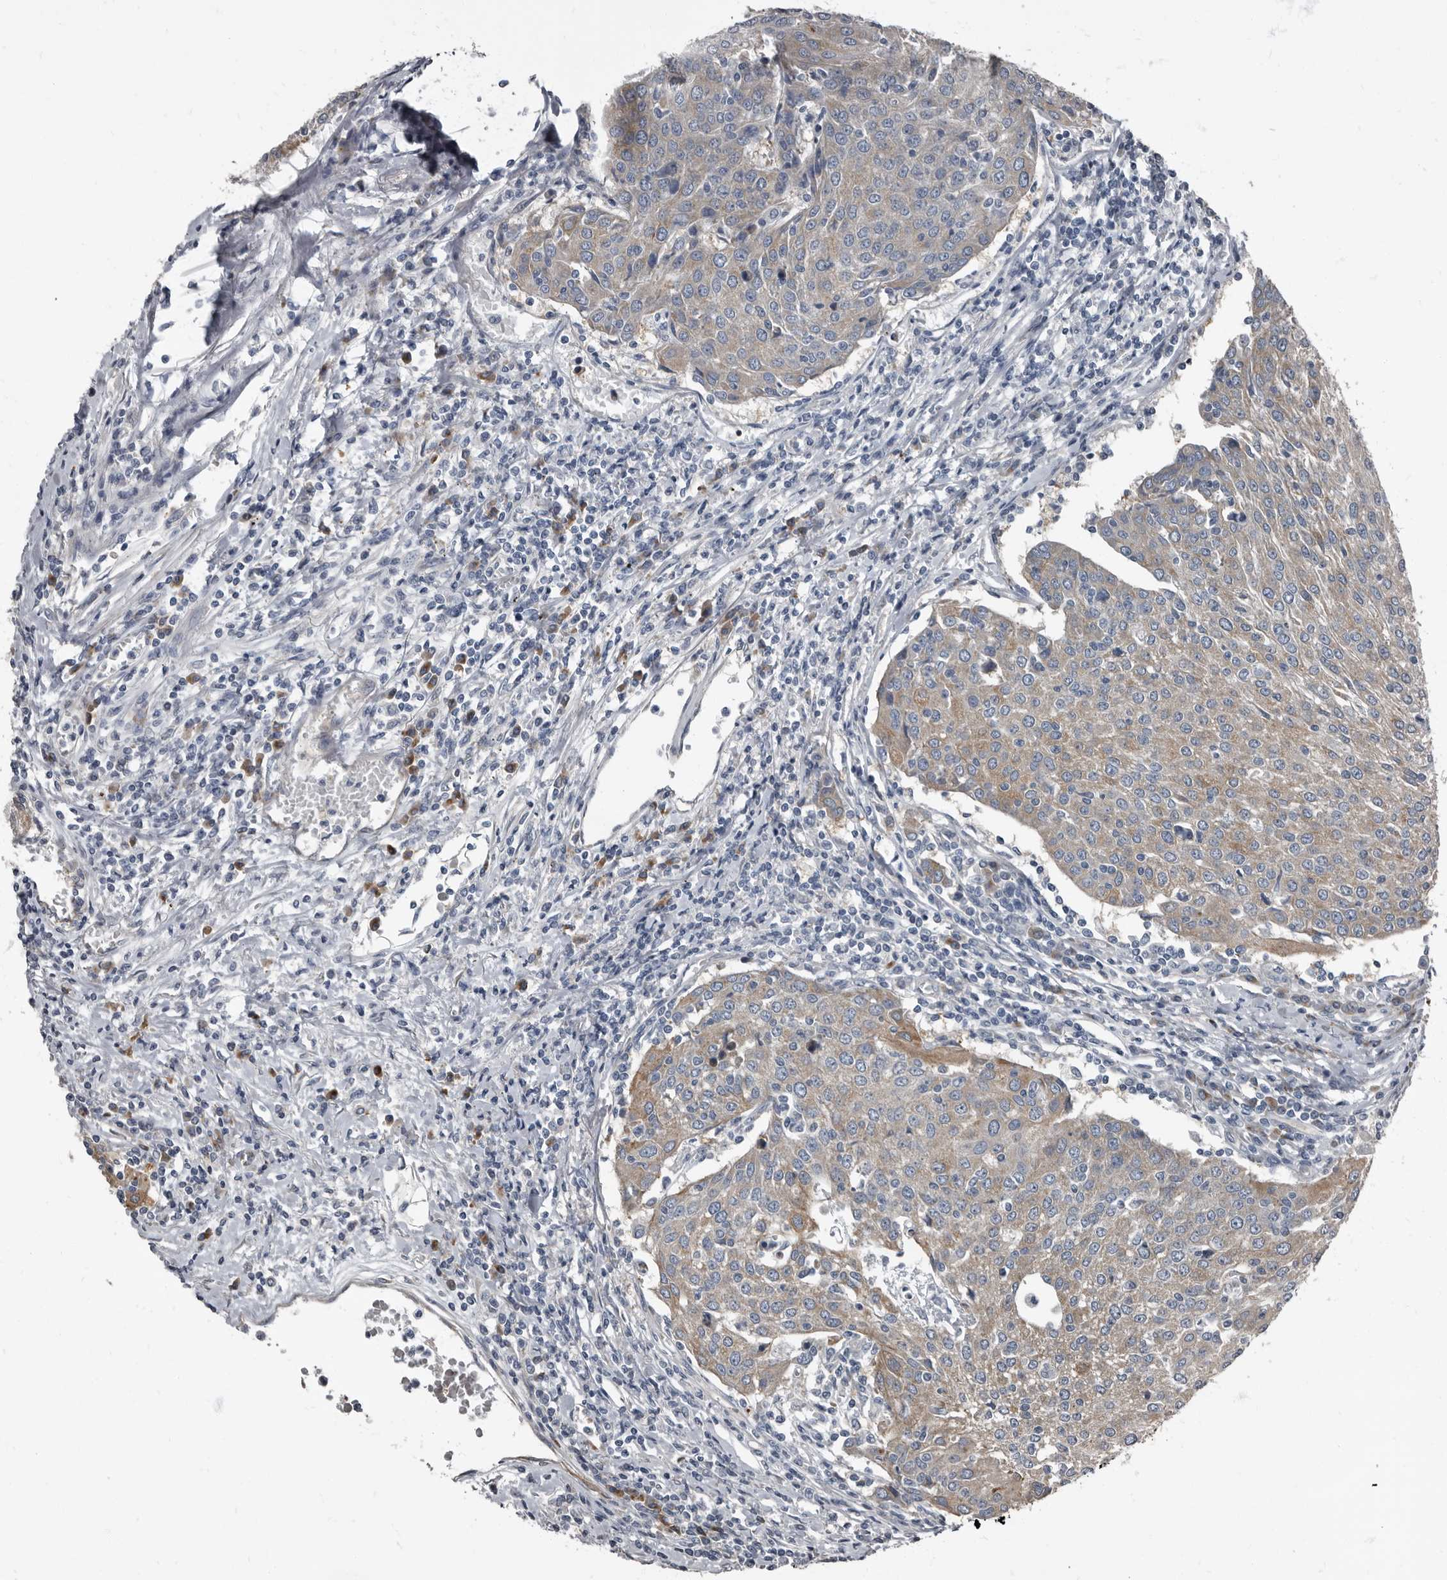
{"staining": {"intensity": "moderate", "quantity": "<25%", "location": "cytoplasmic/membranous"}, "tissue": "urothelial cancer", "cell_type": "Tumor cells", "image_type": "cancer", "snomed": [{"axis": "morphology", "description": "Urothelial carcinoma, High grade"}, {"axis": "topography", "description": "Urinary bladder"}], "caption": "High-grade urothelial carcinoma stained with a brown dye reveals moderate cytoplasmic/membranous positive staining in about <25% of tumor cells.", "gene": "TPD52L1", "patient": {"sex": "female", "age": 85}}